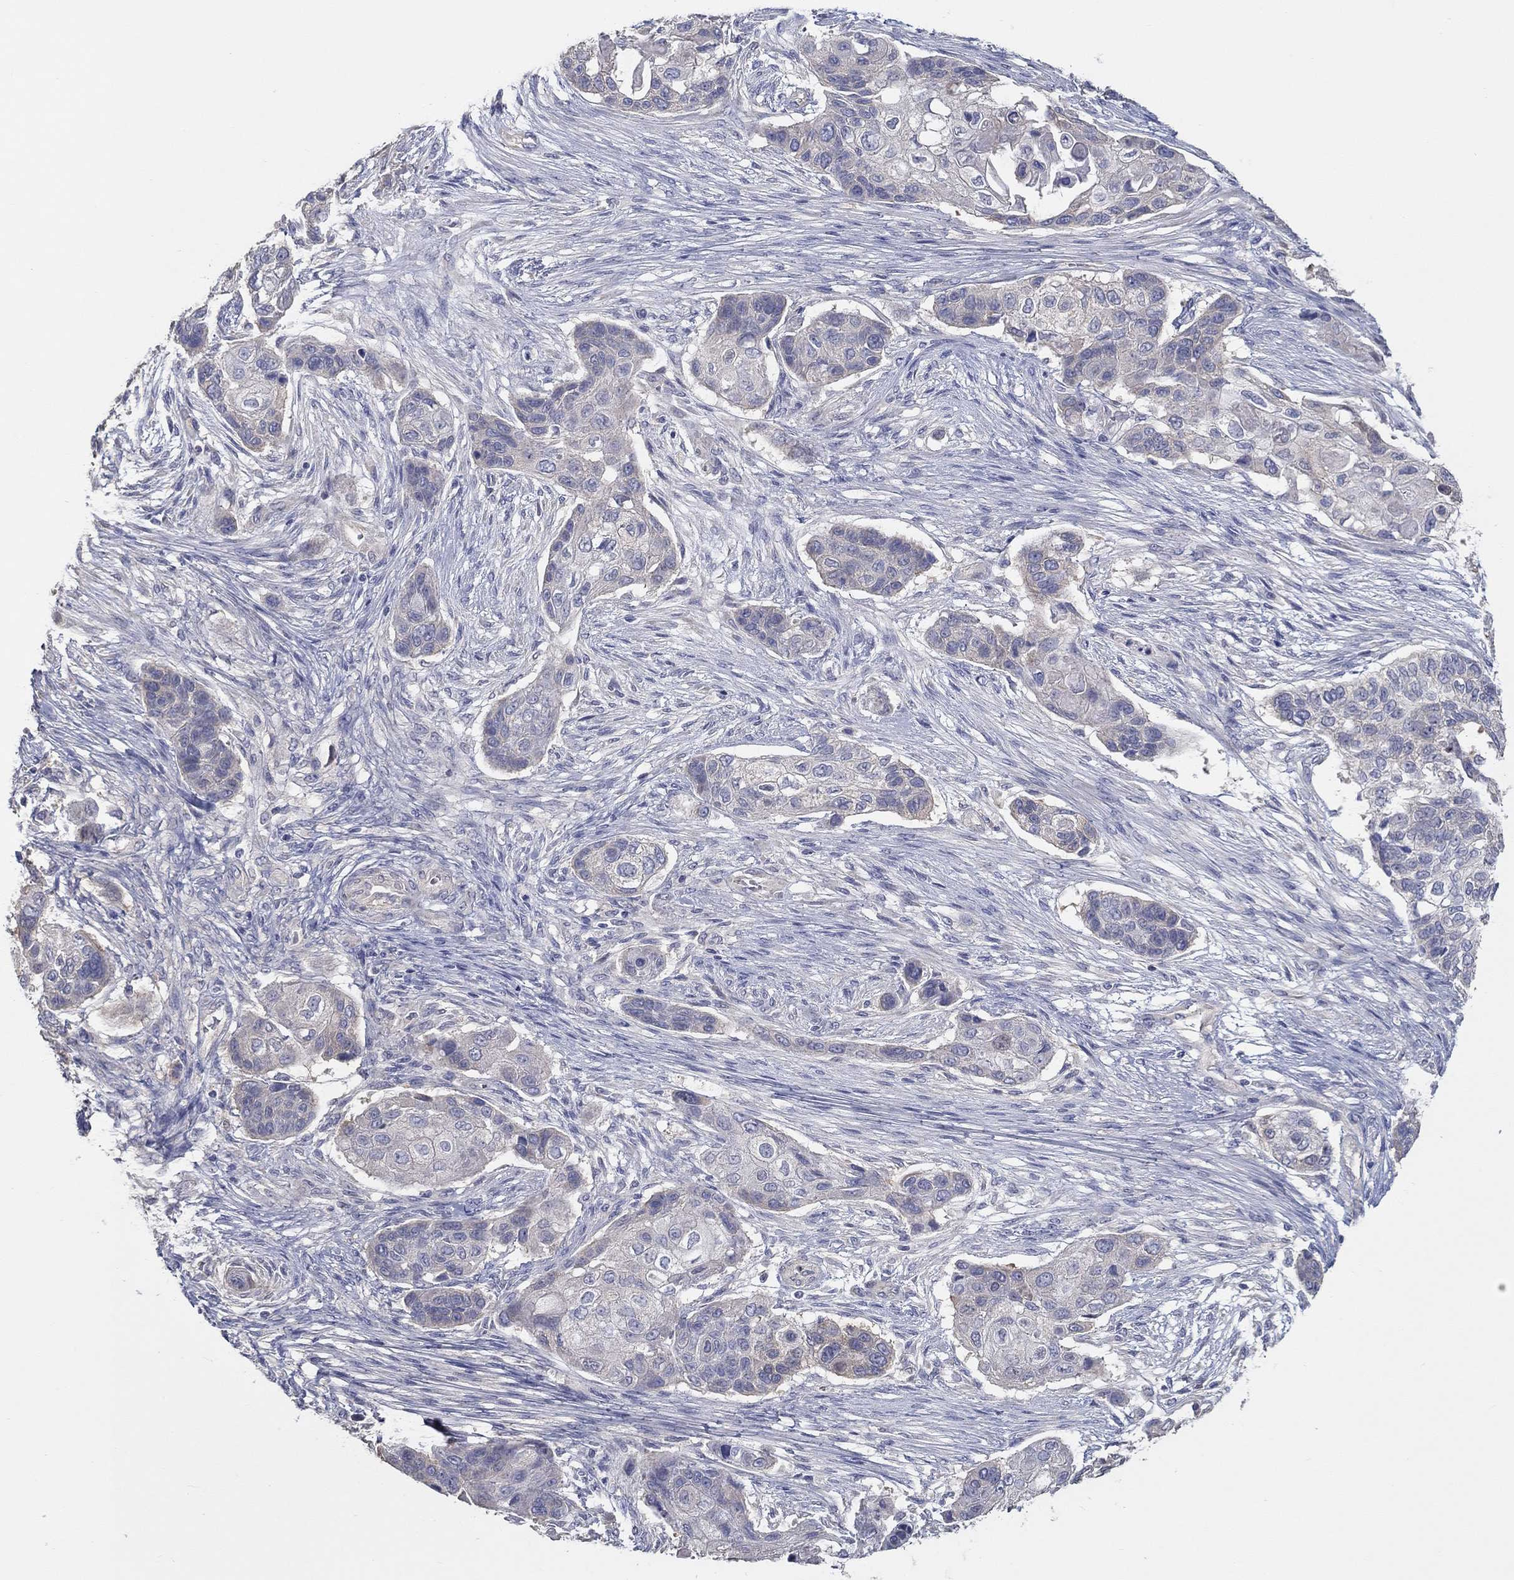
{"staining": {"intensity": "negative", "quantity": "none", "location": "none"}, "tissue": "lung cancer", "cell_type": "Tumor cells", "image_type": "cancer", "snomed": [{"axis": "morphology", "description": "Squamous cell carcinoma, NOS"}, {"axis": "topography", "description": "Lung"}], "caption": "Immunohistochemical staining of human lung cancer displays no significant positivity in tumor cells.", "gene": "DOCK3", "patient": {"sex": "male", "age": 69}}